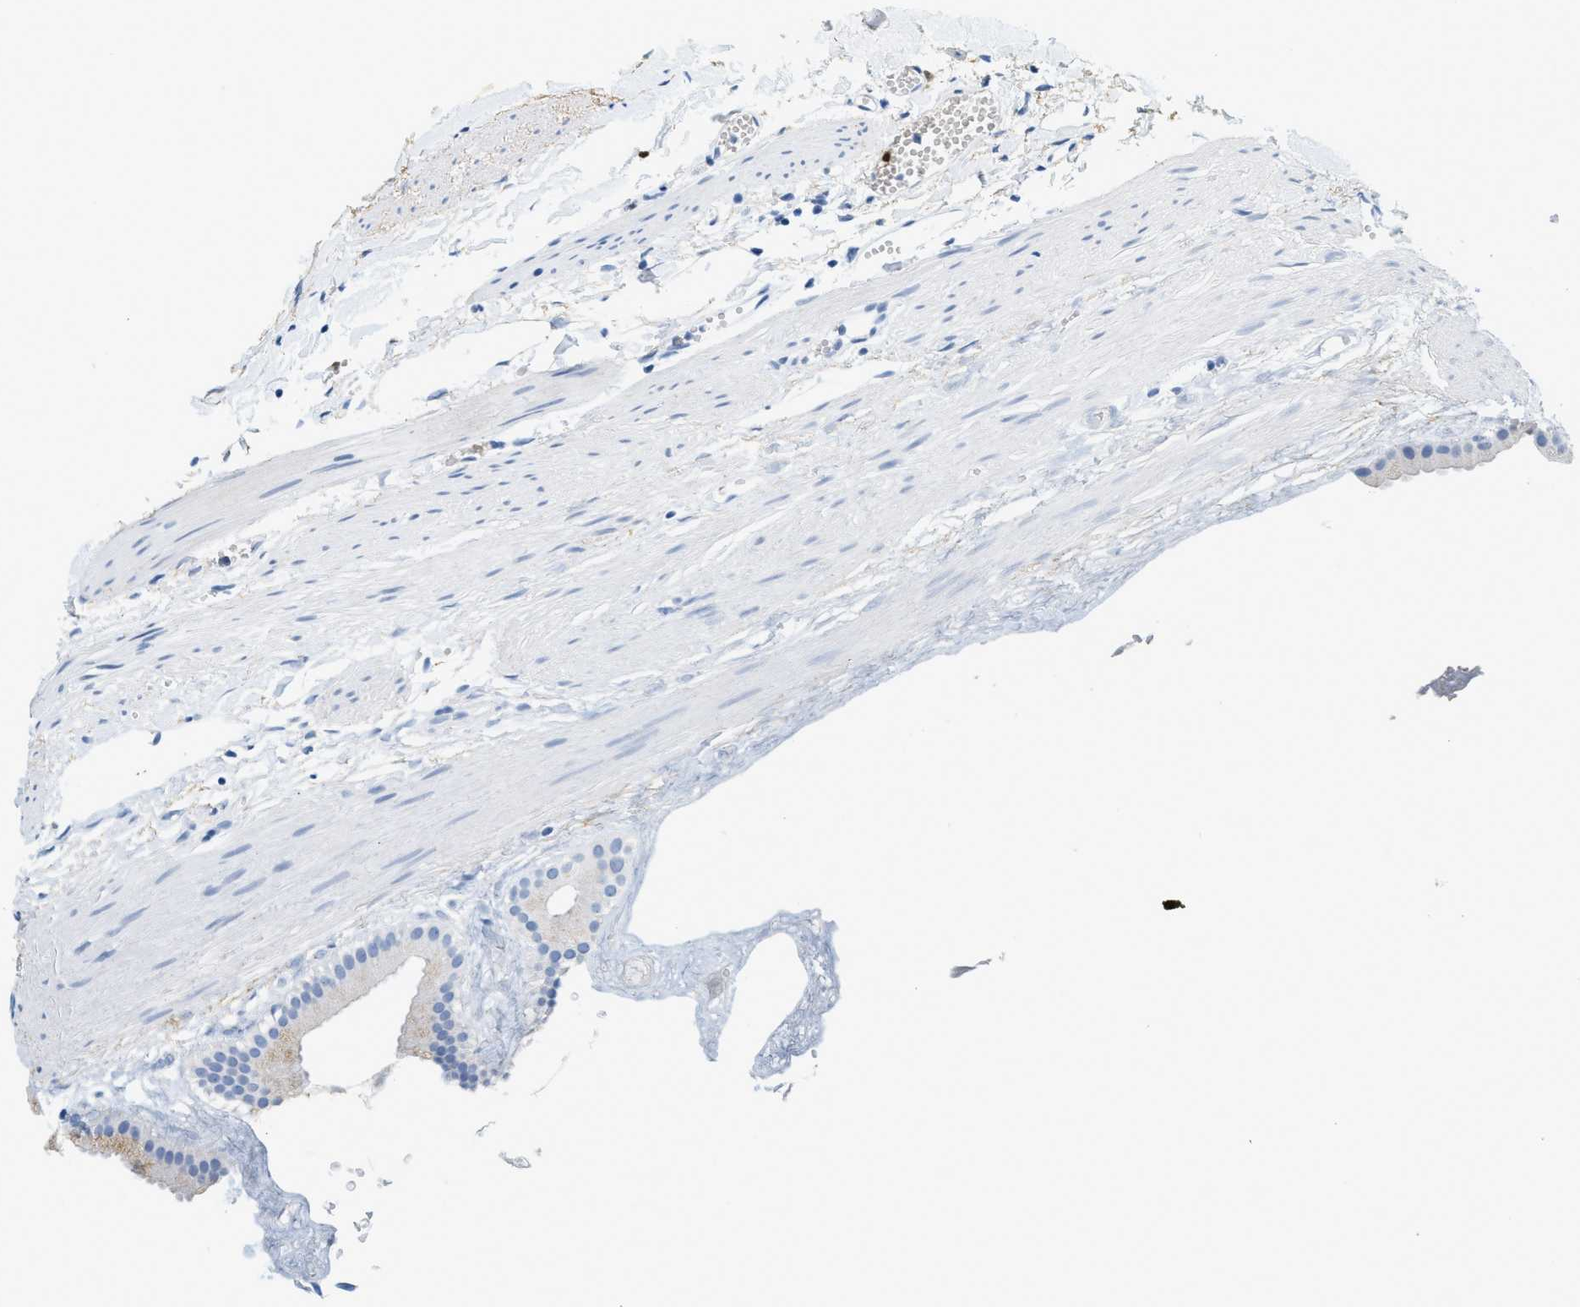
{"staining": {"intensity": "negative", "quantity": "none", "location": "none"}, "tissue": "gallbladder", "cell_type": "Glandular cells", "image_type": "normal", "snomed": [{"axis": "morphology", "description": "Normal tissue, NOS"}, {"axis": "topography", "description": "Gallbladder"}], "caption": "Immunohistochemistry (IHC) histopathology image of unremarkable gallbladder: gallbladder stained with DAB exhibits no significant protein expression in glandular cells.", "gene": "LCN2", "patient": {"sex": "female", "age": 64}}